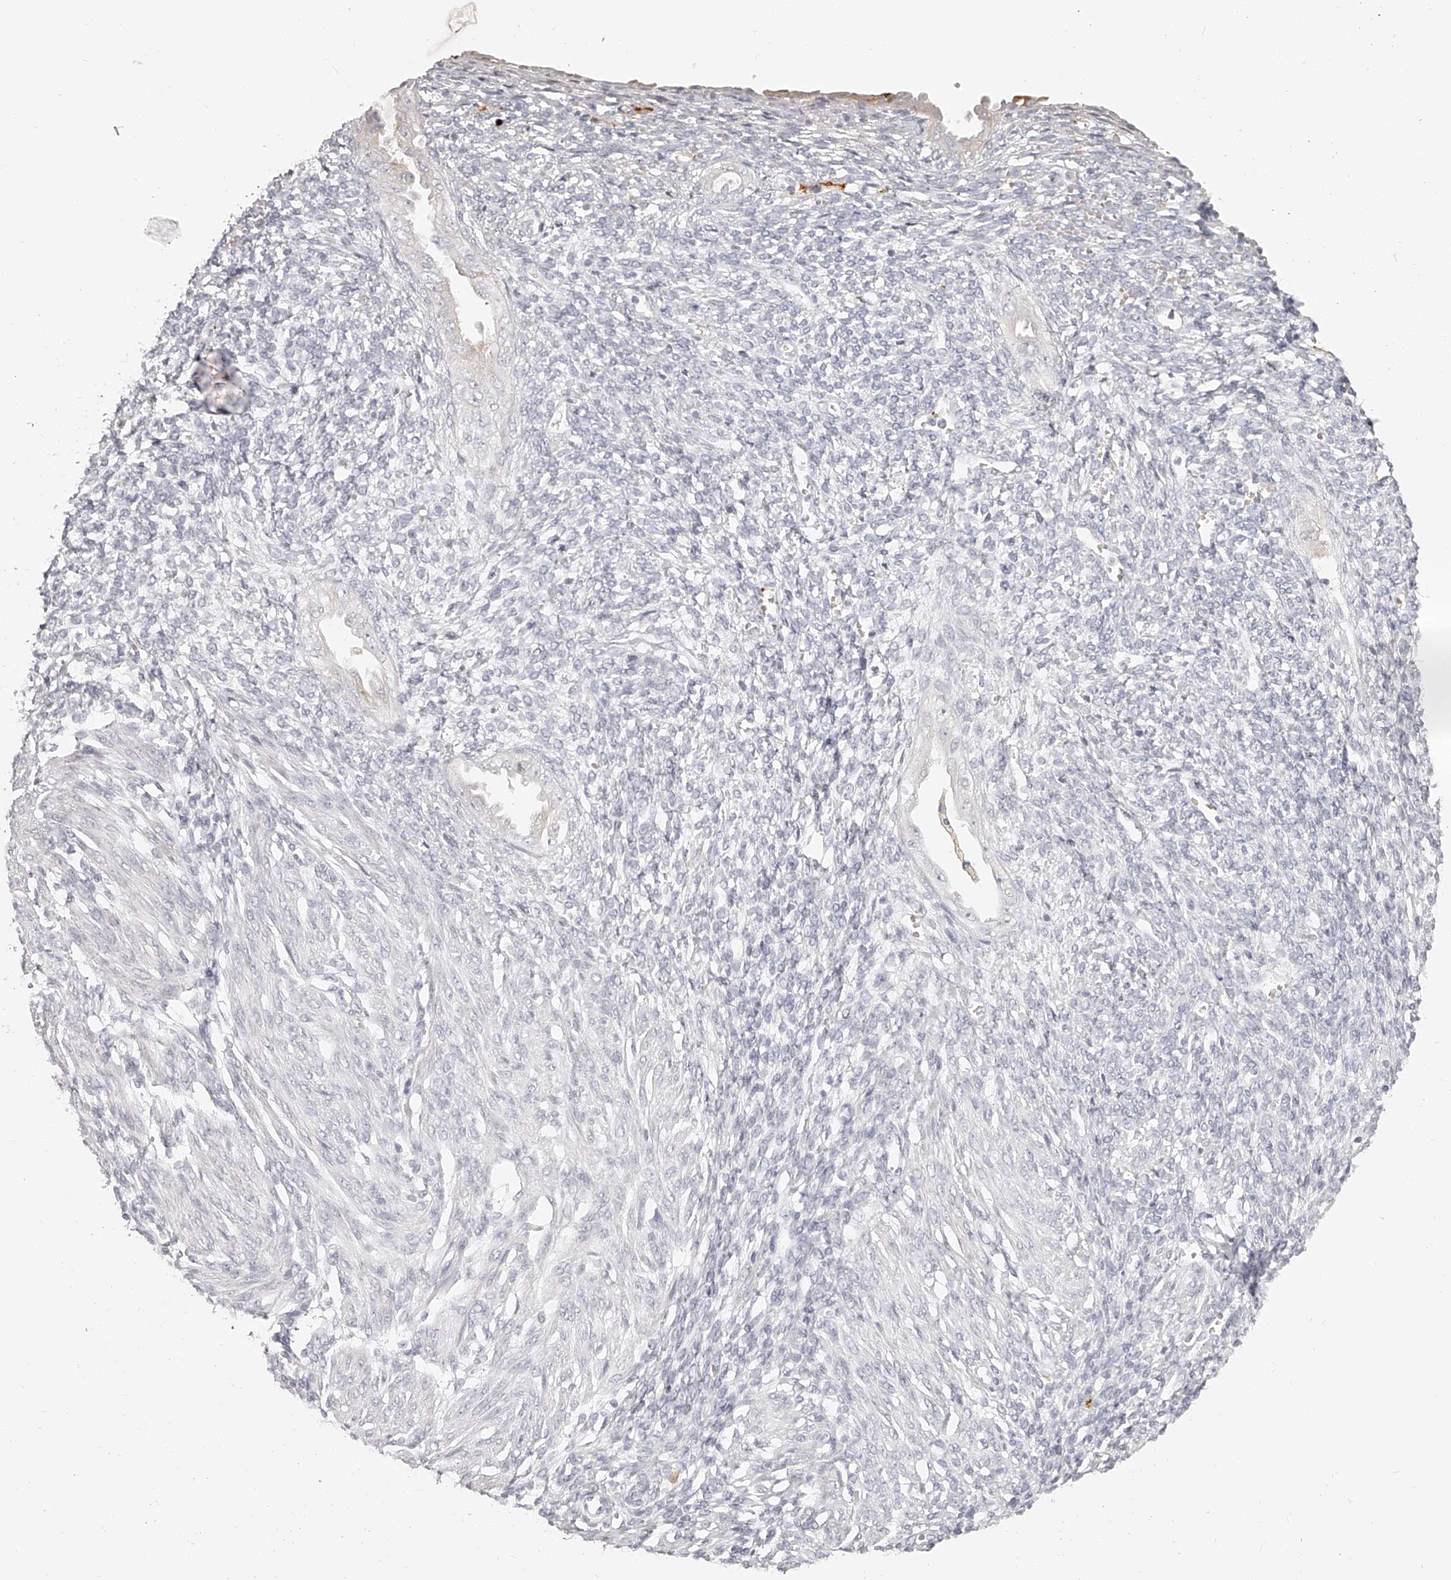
{"staining": {"intensity": "negative", "quantity": "none", "location": "none"}, "tissue": "endometrium", "cell_type": "Cells in endometrial stroma", "image_type": "normal", "snomed": [{"axis": "morphology", "description": "Normal tissue, NOS"}, {"axis": "topography", "description": "Endometrium"}], "caption": "Immunohistochemistry (IHC) image of normal endometrium: human endometrium stained with DAB demonstrates no significant protein staining in cells in endometrial stroma.", "gene": "ITGB3", "patient": {"sex": "female", "age": 66}}